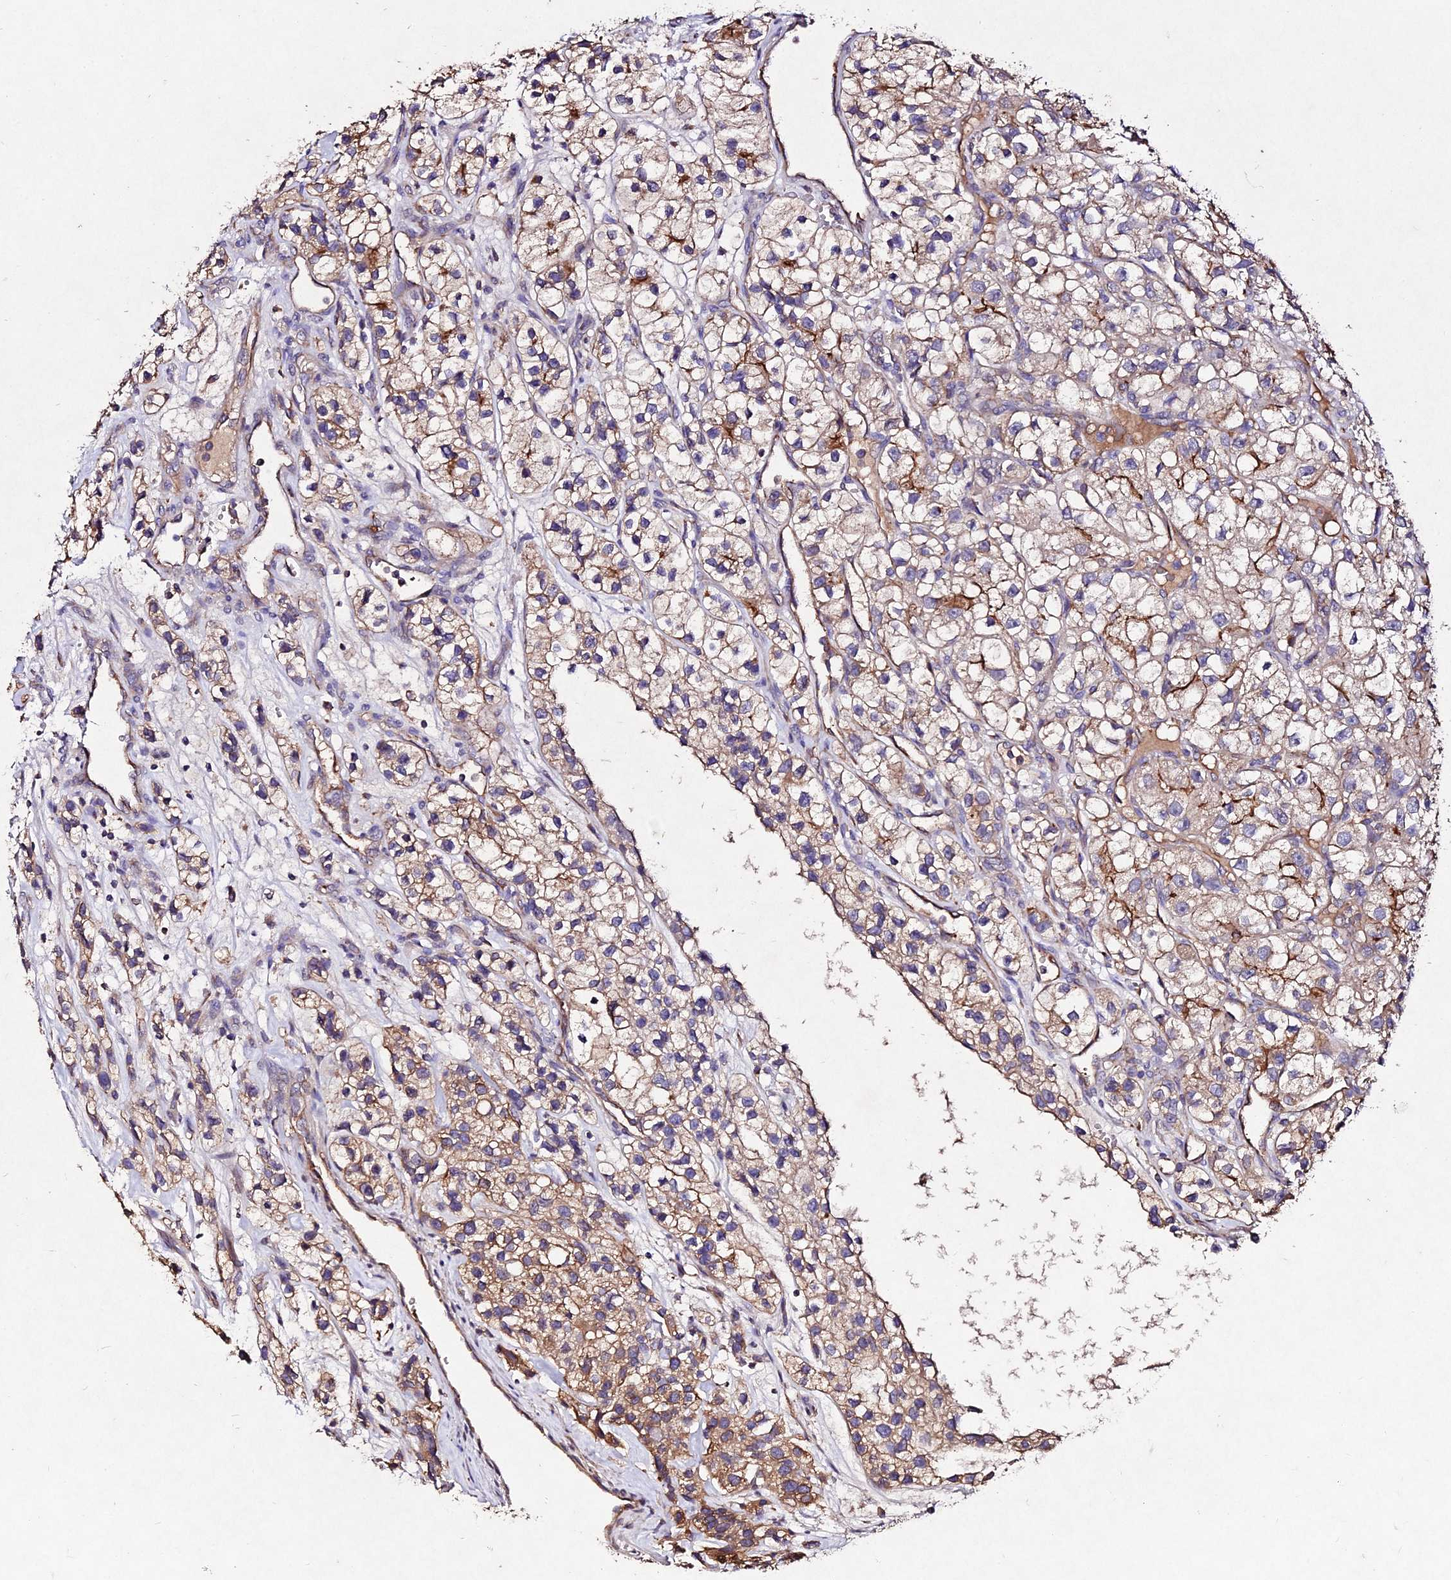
{"staining": {"intensity": "moderate", "quantity": "25%-75%", "location": "cytoplasmic/membranous"}, "tissue": "renal cancer", "cell_type": "Tumor cells", "image_type": "cancer", "snomed": [{"axis": "morphology", "description": "Adenocarcinoma, NOS"}, {"axis": "topography", "description": "Kidney"}], "caption": "A medium amount of moderate cytoplasmic/membranous positivity is seen in approximately 25%-75% of tumor cells in renal cancer tissue. (DAB (3,3'-diaminobenzidine) IHC, brown staining for protein, blue staining for nuclei).", "gene": "AP3M2", "patient": {"sex": "female", "age": 57}}